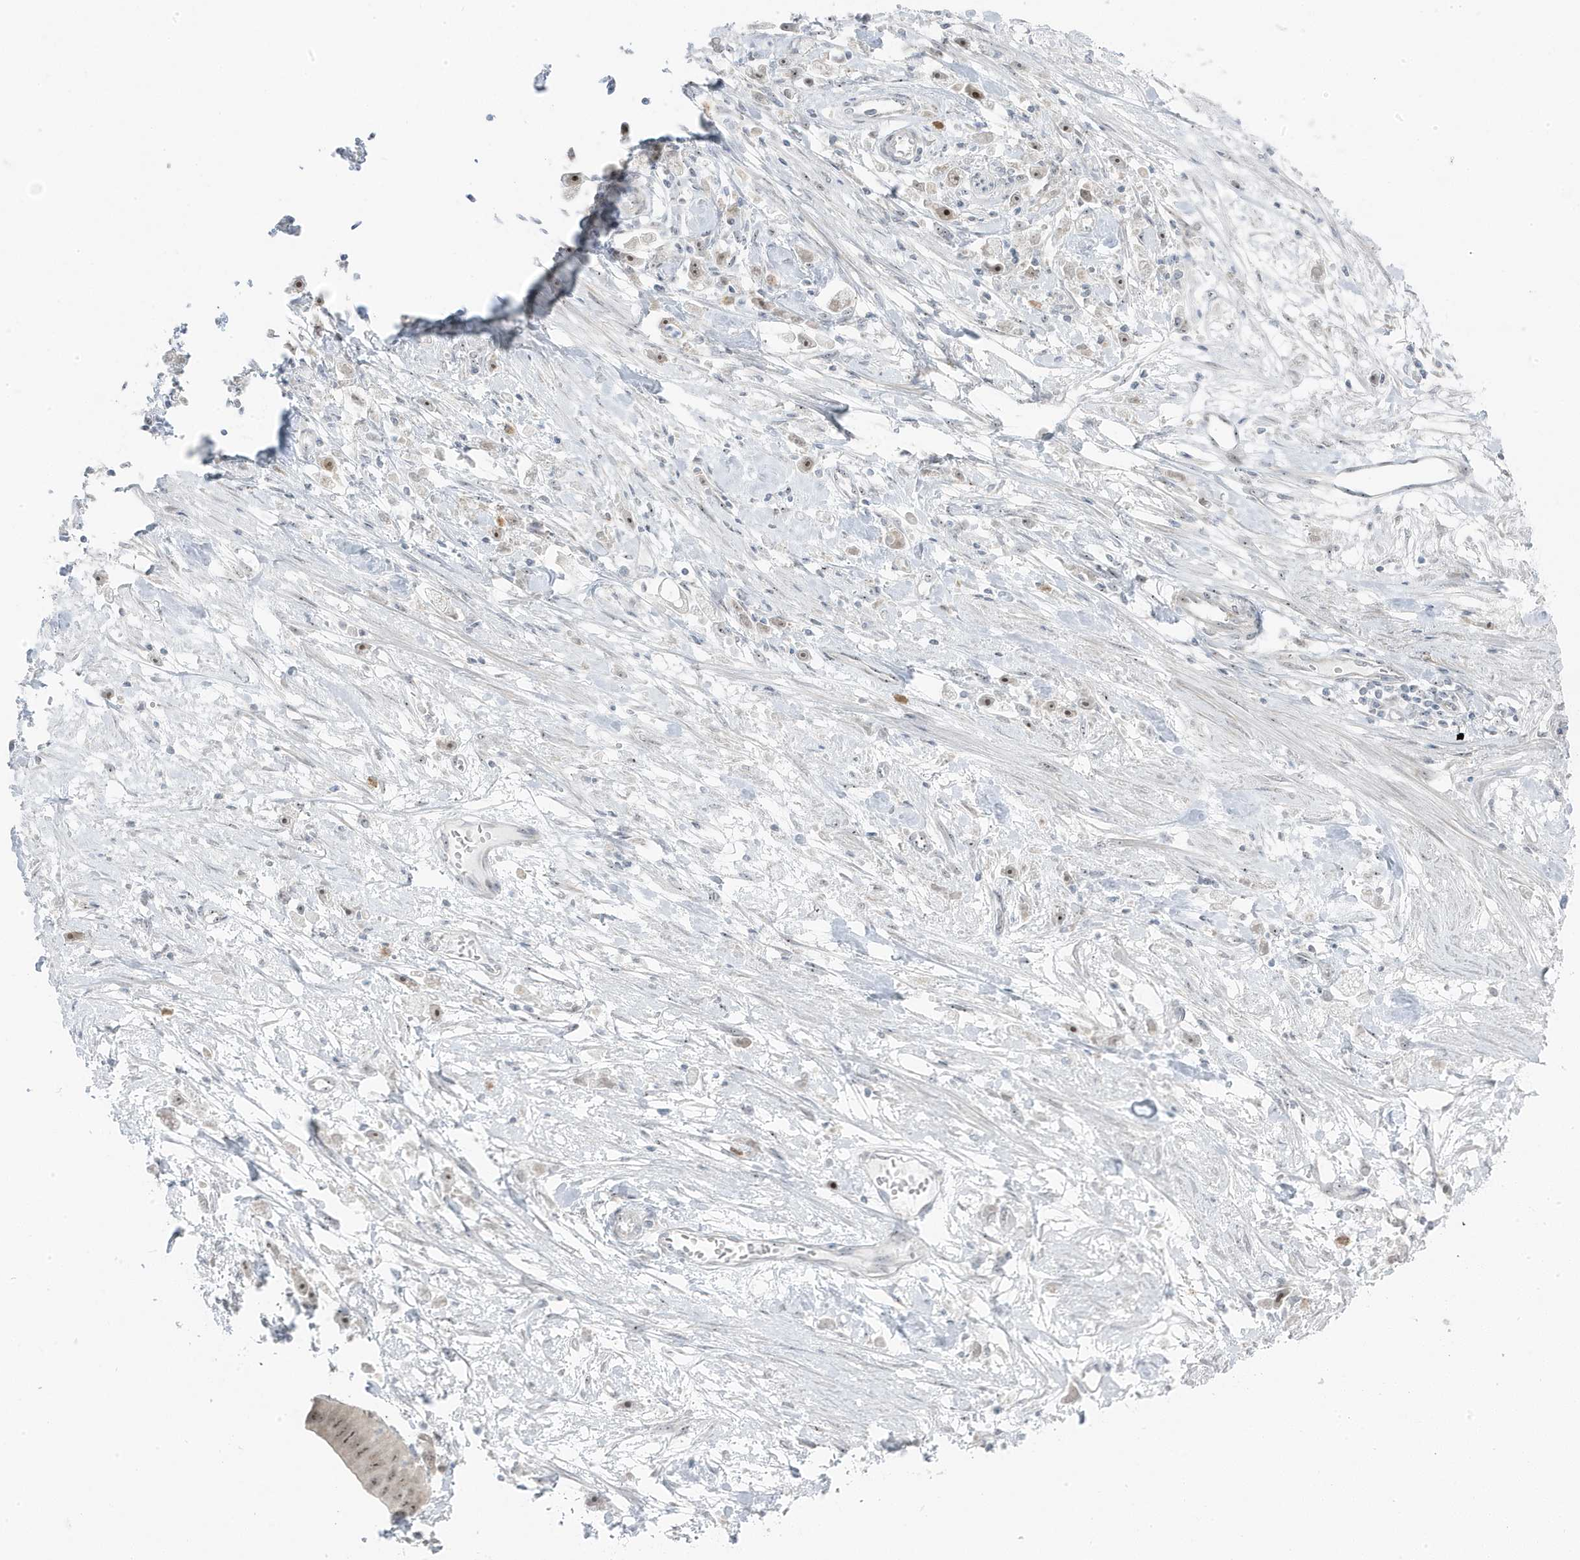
{"staining": {"intensity": "moderate", "quantity": "<25%", "location": "nuclear"}, "tissue": "stomach cancer", "cell_type": "Tumor cells", "image_type": "cancer", "snomed": [{"axis": "morphology", "description": "Adenocarcinoma, NOS"}, {"axis": "topography", "description": "Stomach"}], "caption": "Immunohistochemistry (DAB (3,3'-diaminobenzidine)) staining of human stomach cancer exhibits moderate nuclear protein expression in about <25% of tumor cells. The staining was performed using DAB, with brown indicating positive protein expression. Nuclei are stained blue with hematoxylin.", "gene": "TSEN15", "patient": {"sex": "female", "age": 59}}